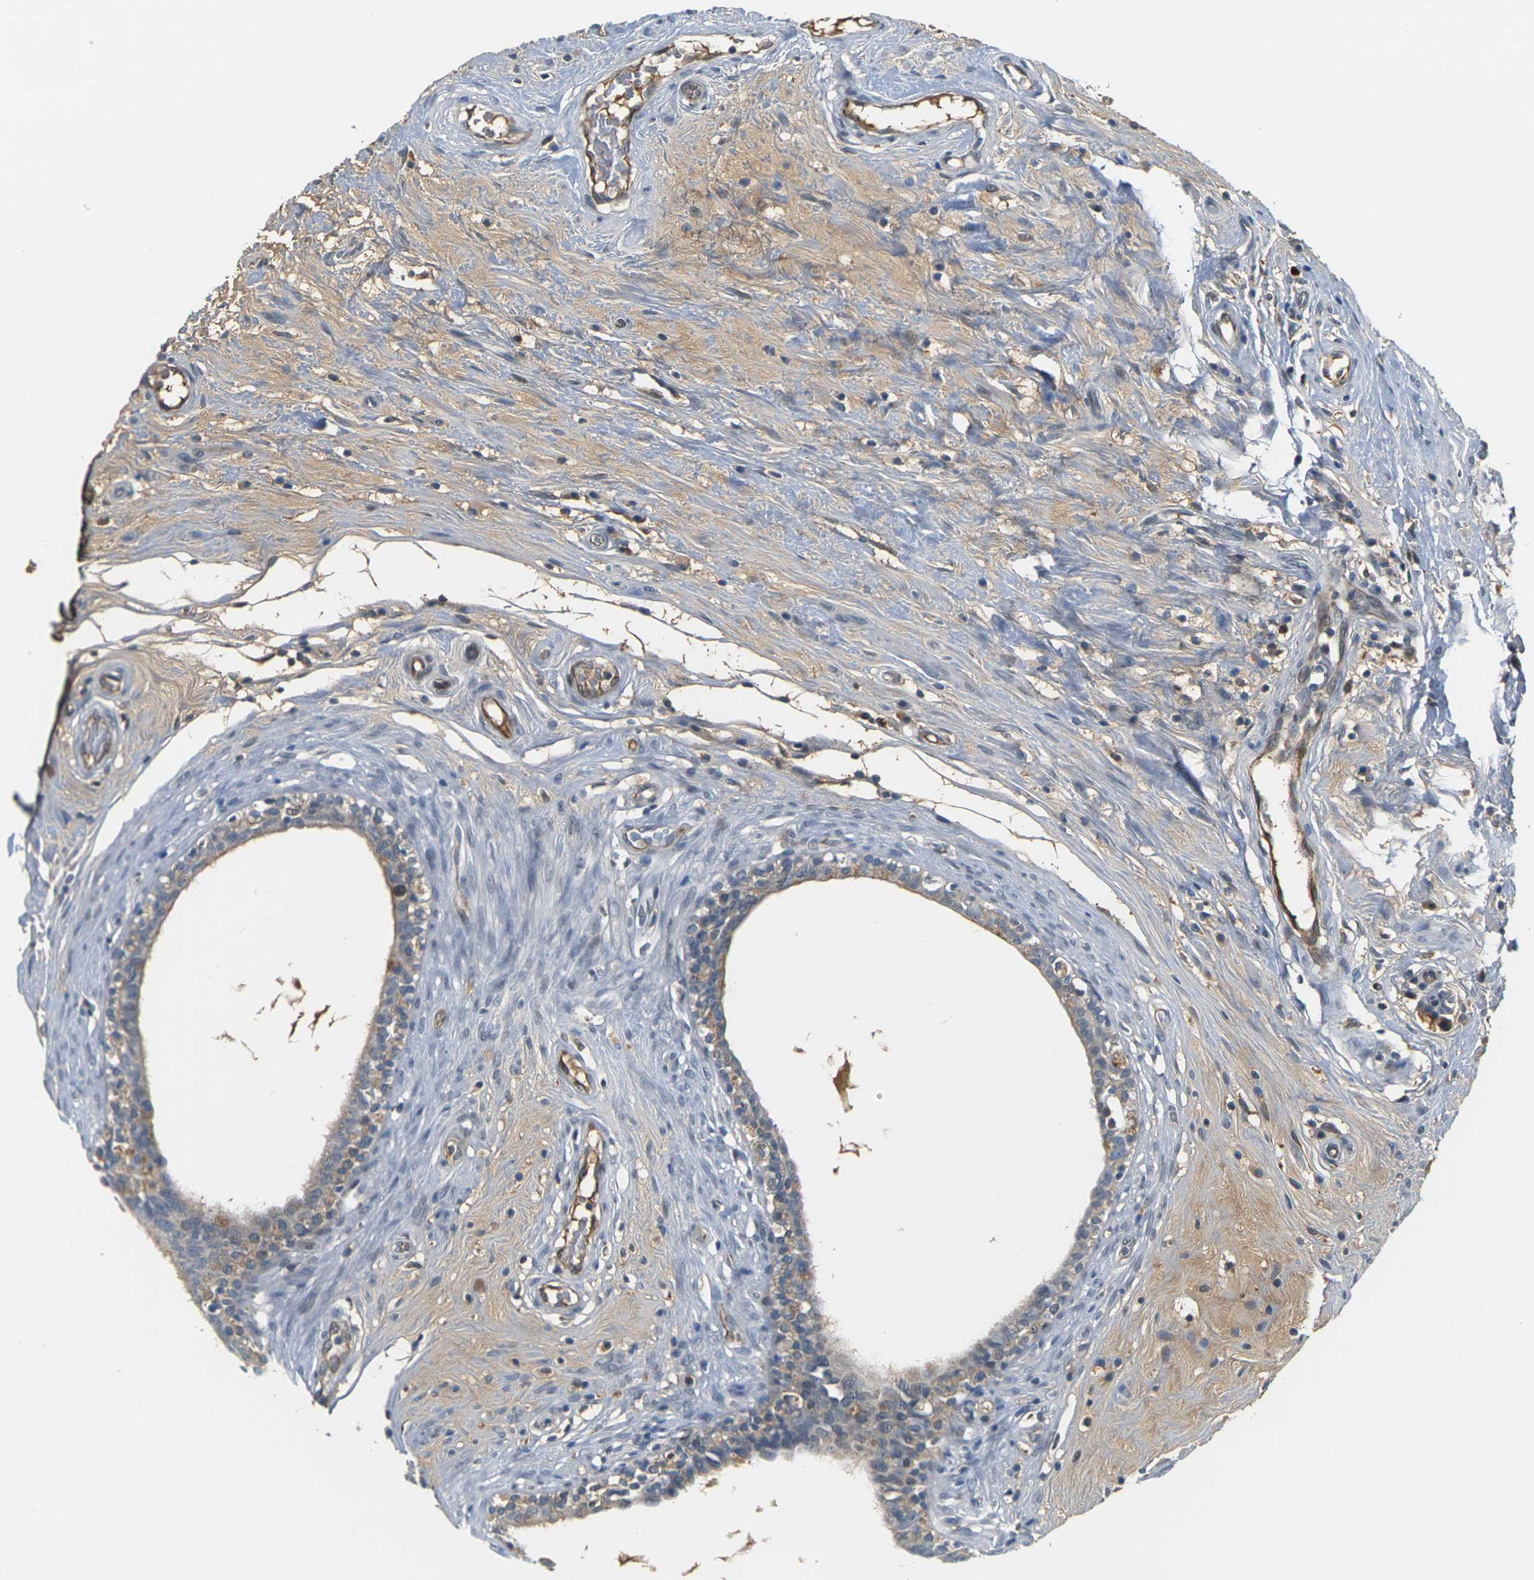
{"staining": {"intensity": "moderate", "quantity": "<25%", "location": "cytoplasmic/membranous"}, "tissue": "epididymis", "cell_type": "Glandular cells", "image_type": "normal", "snomed": [{"axis": "morphology", "description": "Normal tissue, NOS"}, {"axis": "morphology", "description": "Inflammation, NOS"}, {"axis": "topography", "description": "Epididymis"}], "caption": "Immunohistochemical staining of normal human epididymis shows low levels of moderate cytoplasmic/membranous staining in about <25% of glandular cells.", "gene": "PKP2", "patient": {"sex": "male", "age": 84}}